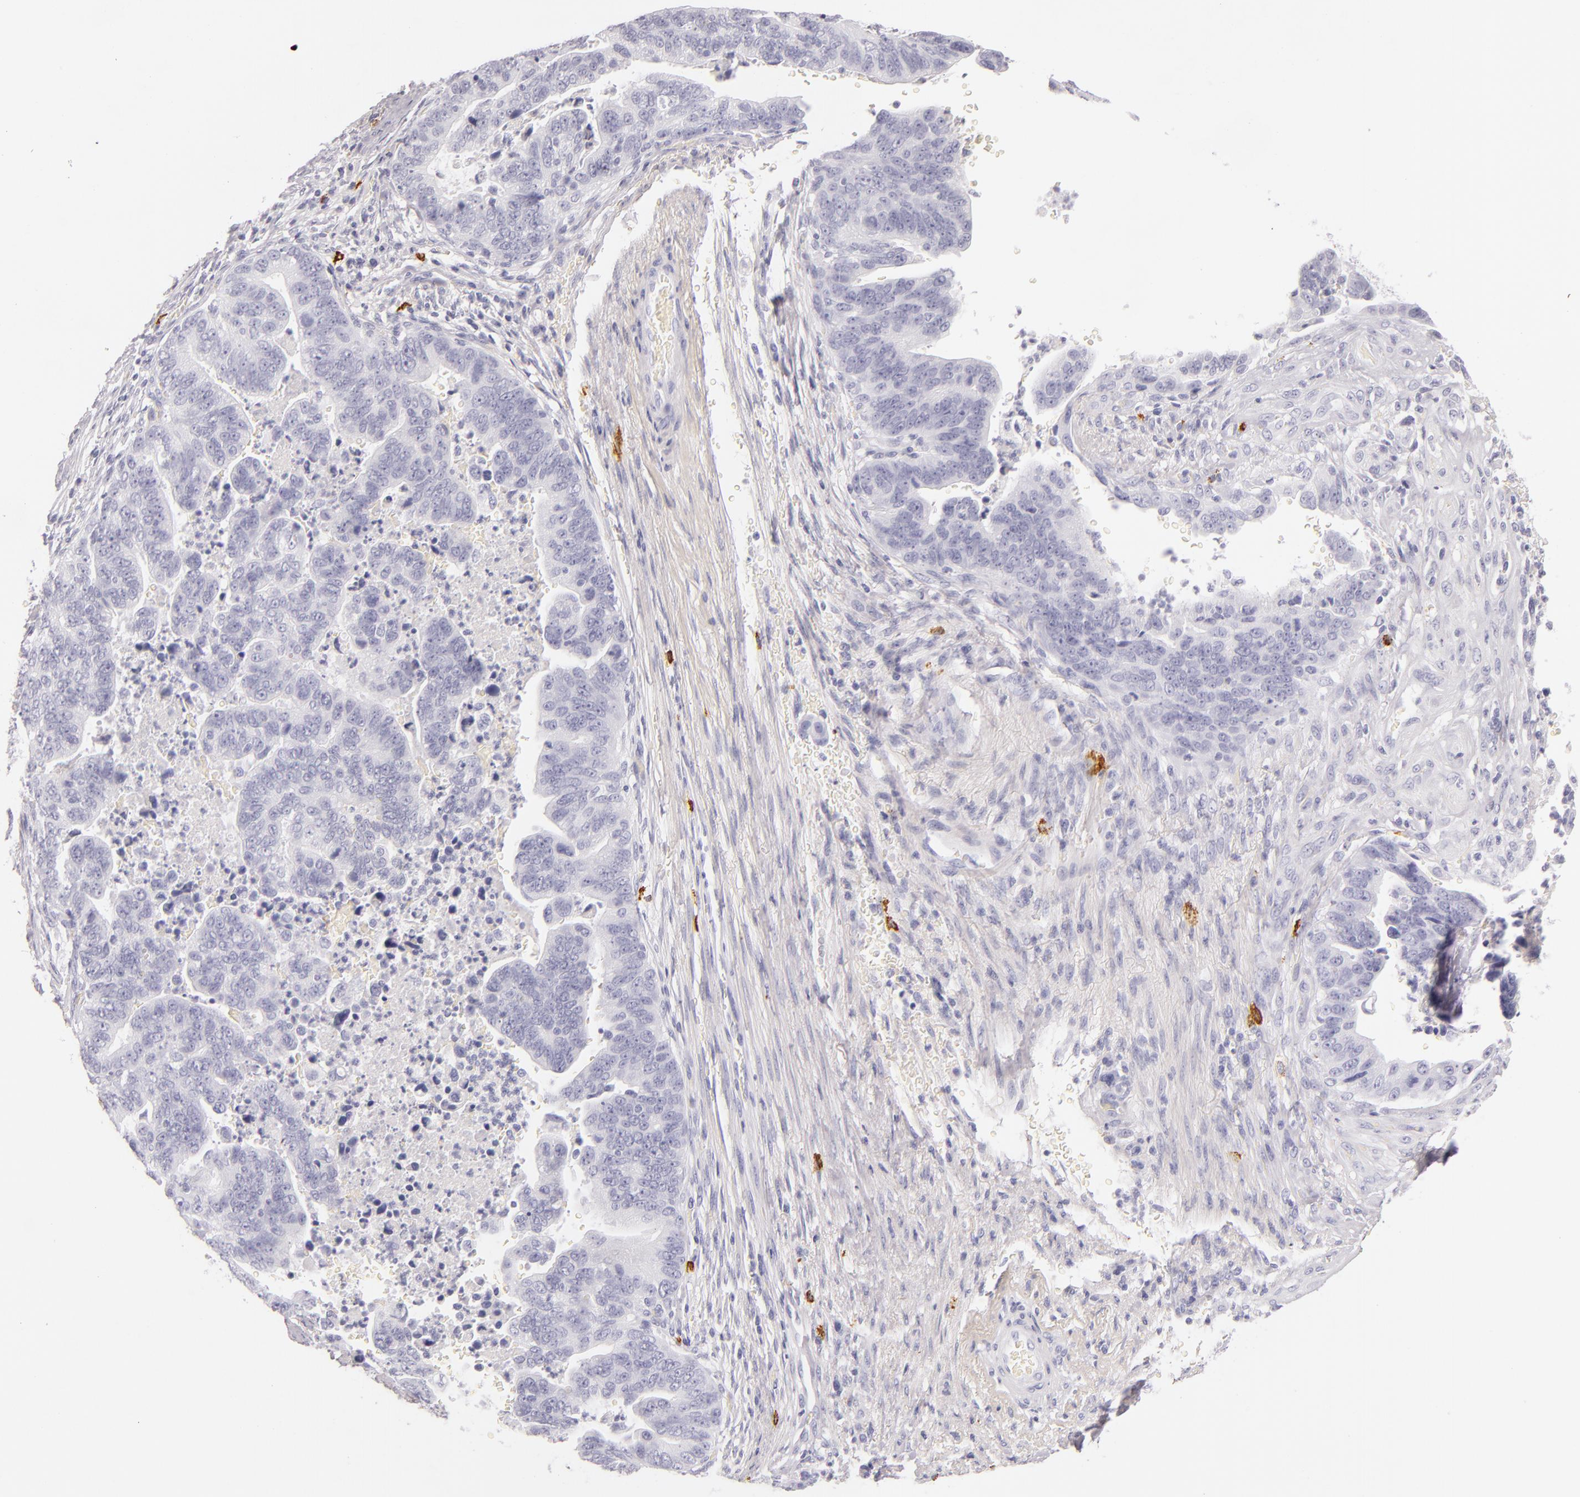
{"staining": {"intensity": "negative", "quantity": "none", "location": "none"}, "tissue": "stomach cancer", "cell_type": "Tumor cells", "image_type": "cancer", "snomed": [{"axis": "morphology", "description": "Adenocarcinoma, NOS"}, {"axis": "topography", "description": "Stomach, upper"}], "caption": "This histopathology image is of stomach cancer stained with IHC to label a protein in brown with the nuclei are counter-stained blue. There is no expression in tumor cells.", "gene": "TPSD1", "patient": {"sex": "female", "age": 50}}